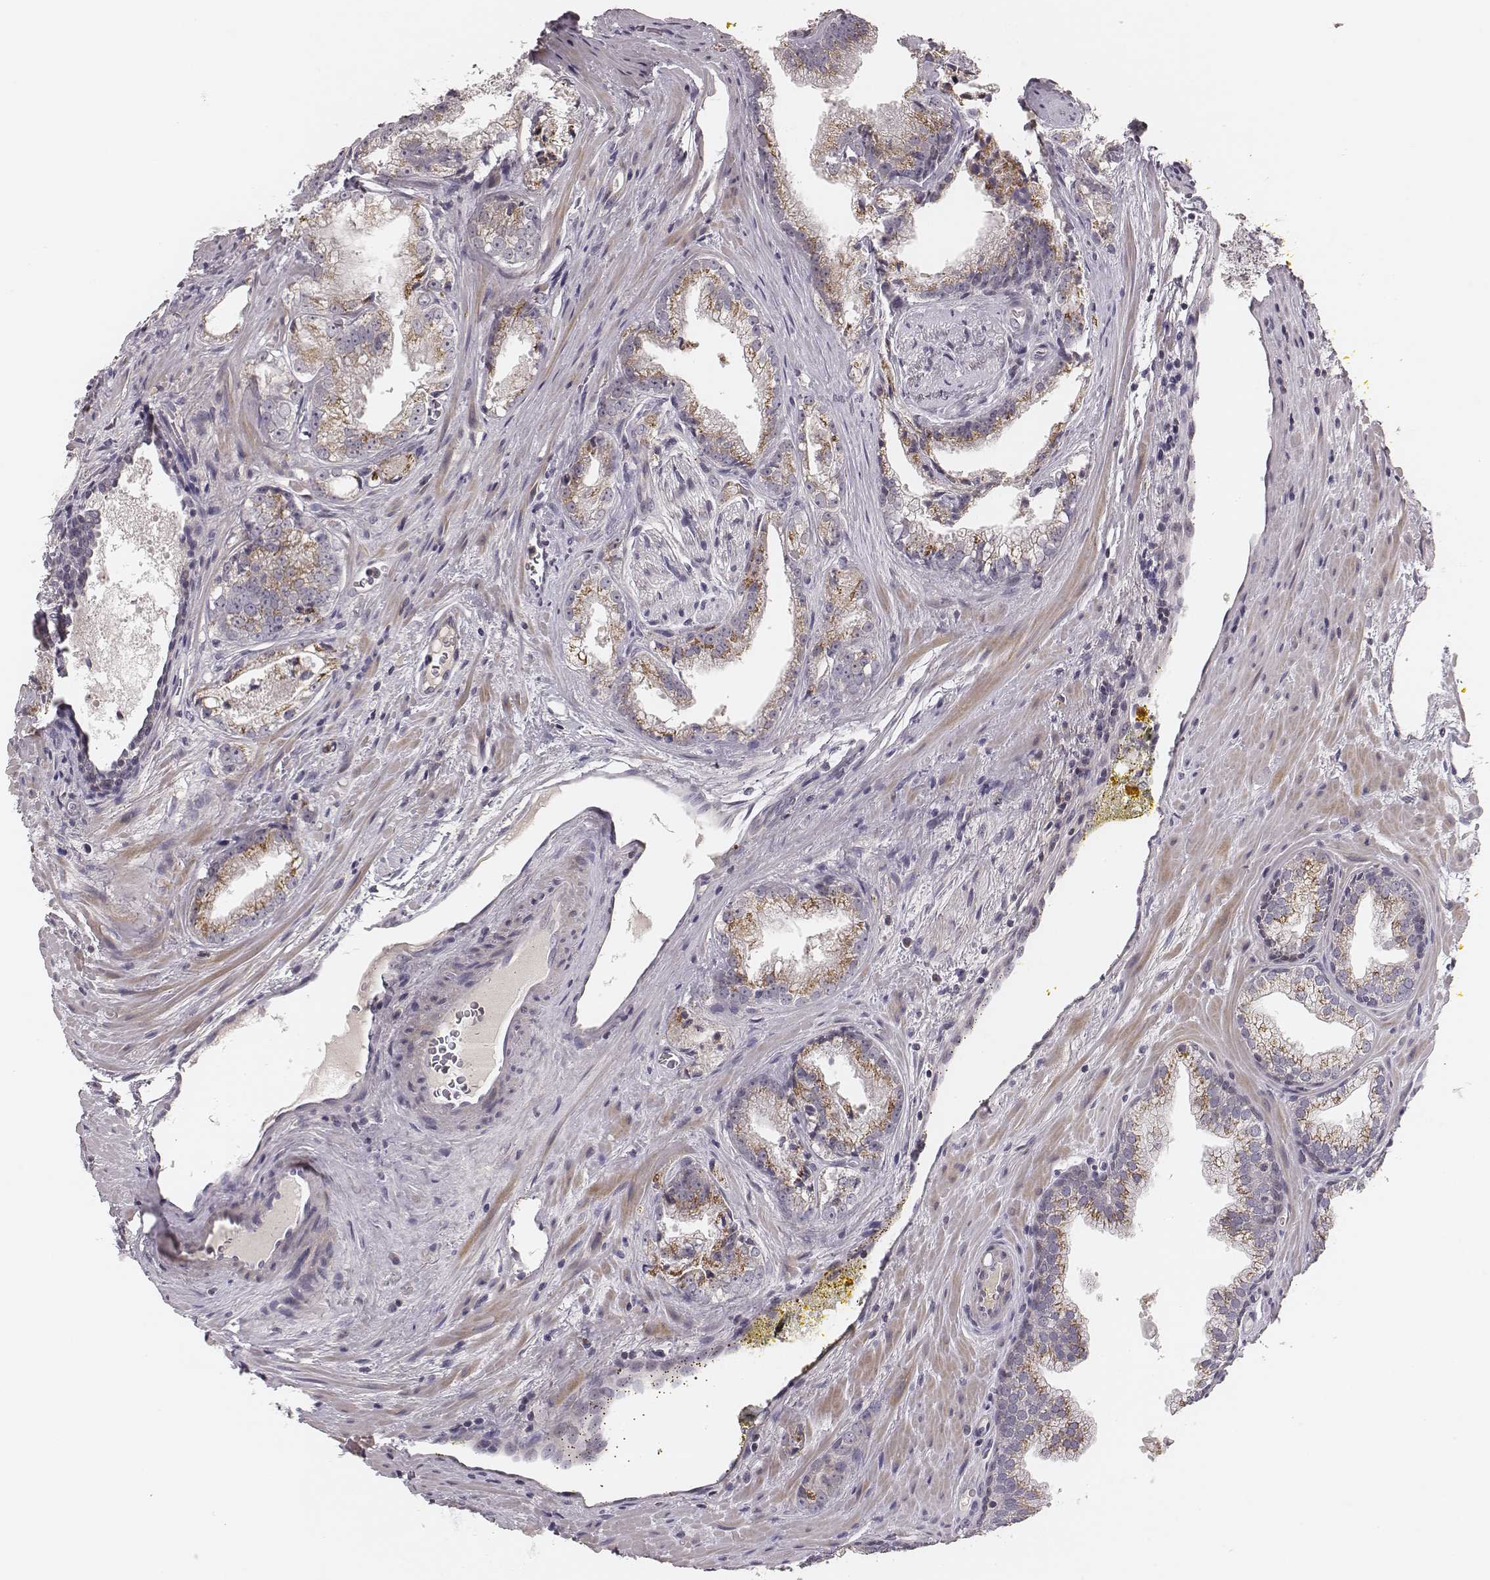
{"staining": {"intensity": "moderate", "quantity": ">75%", "location": "cytoplasmic/membranous"}, "tissue": "prostate cancer", "cell_type": "Tumor cells", "image_type": "cancer", "snomed": [{"axis": "morphology", "description": "Adenocarcinoma, NOS"}, {"axis": "morphology", "description": "Adenocarcinoma, High grade"}, {"axis": "topography", "description": "Prostate"}], "caption": "Immunohistochemistry (IHC) image of human prostate cancer (adenocarcinoma (high-grade)) stained for a protein (brown), which displays medium levels of moderate cytoplasmic/membranous positivity in approximately >75% of tumor cells.", "gene": "SDCBP2", "patient": {"sex": "male", "age": 70}}